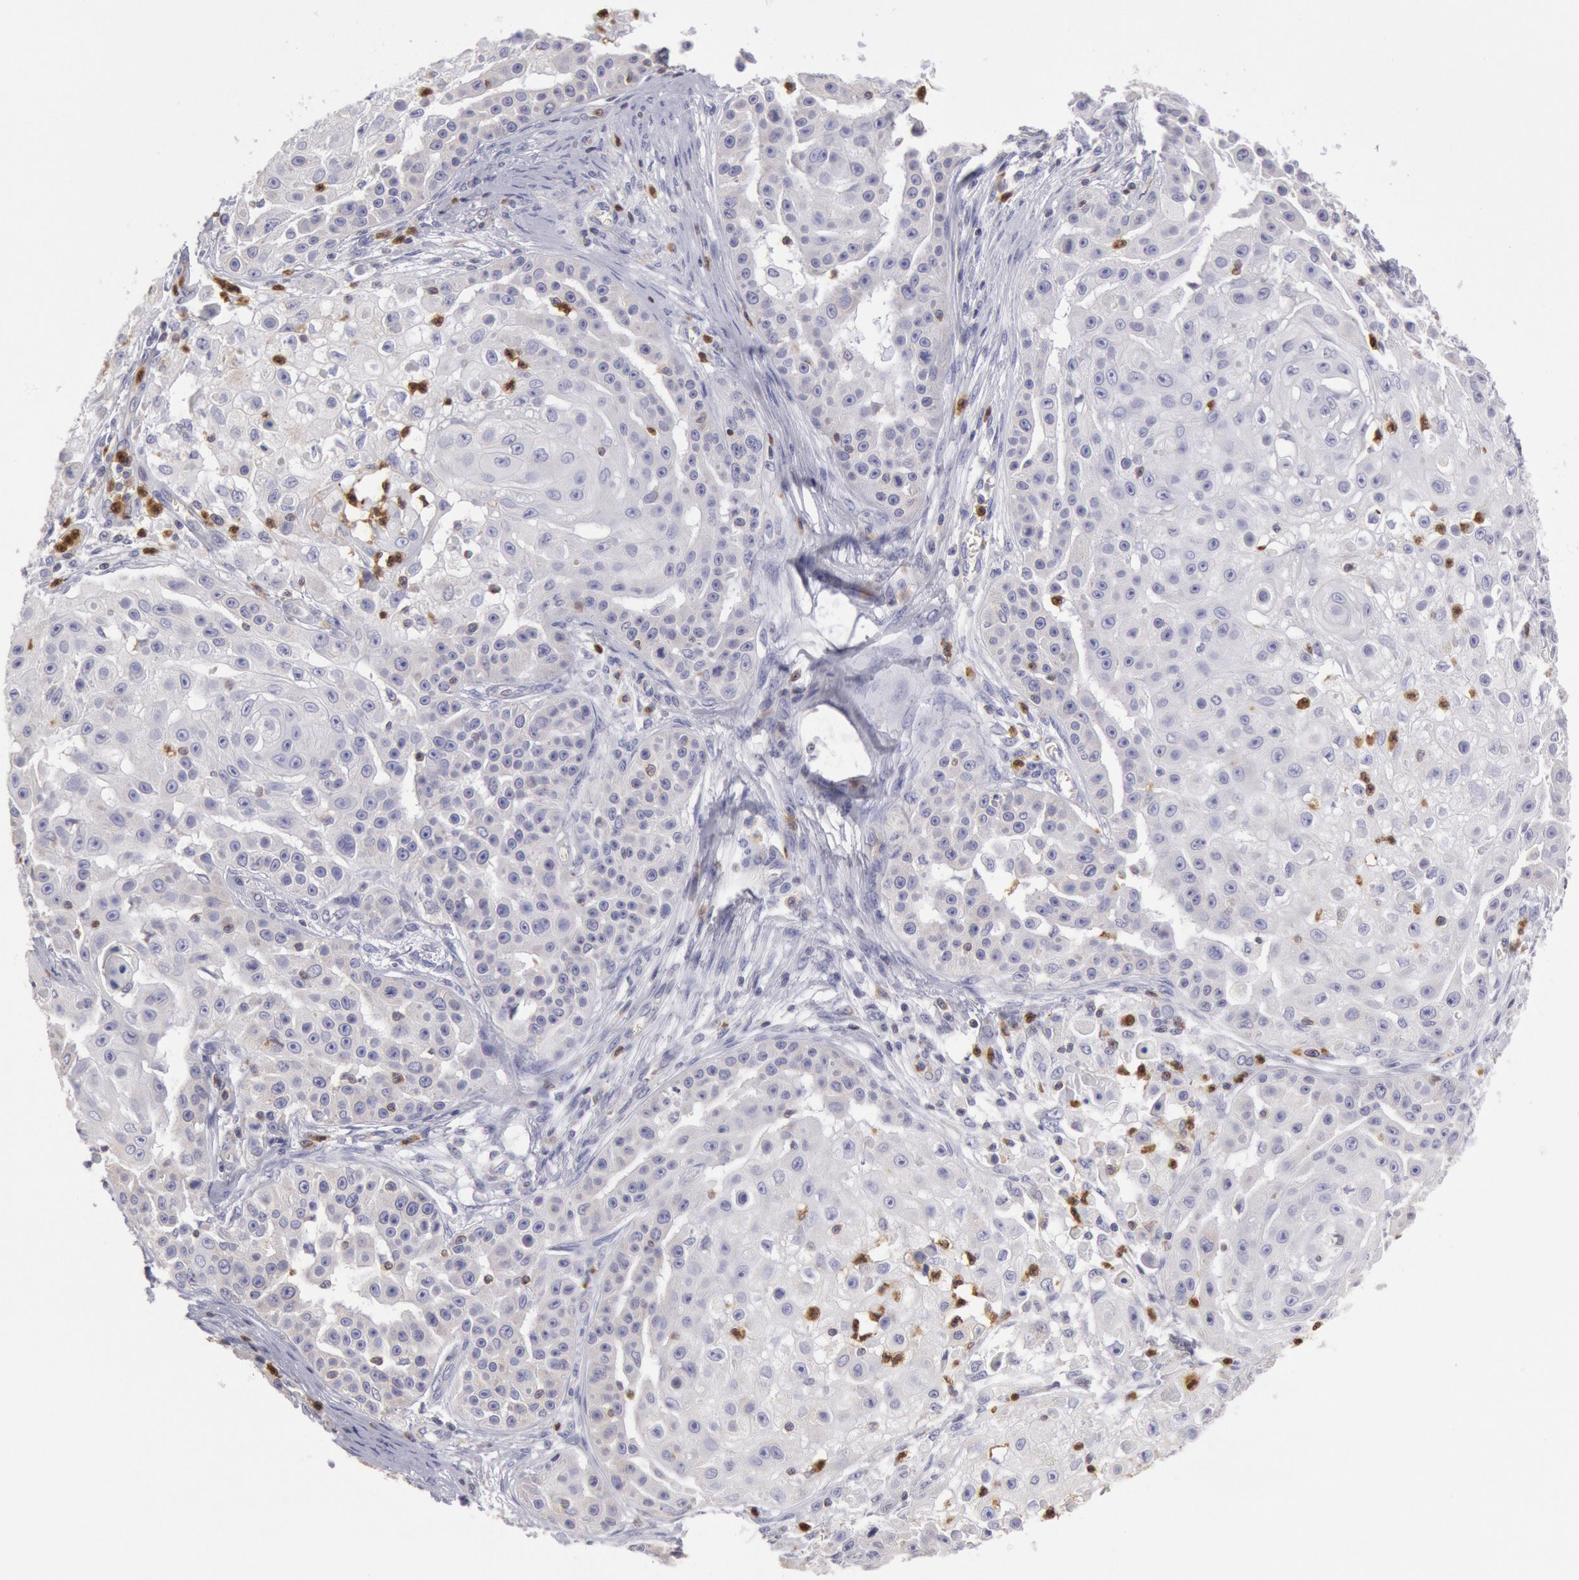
{"staining": {"intensity": "negative", "quantity": "none", "location": "none"}, "tissue": "skin cancer", "cell_type": "Tumor cells", "image_type": "cancer", "snomed": [{"axis": "morphology", "description": "Squamous cell carcinoma, NOS"}, {"axis": "topography", "description": "Skin"}], "caption": "This is an immunohistochemistry (IHC) image of human squamous cell carcinoma (skin). There is no expression in tumor cells.", "gene": "RAB27A", "patient": {"sex": "female", "age": 57}}